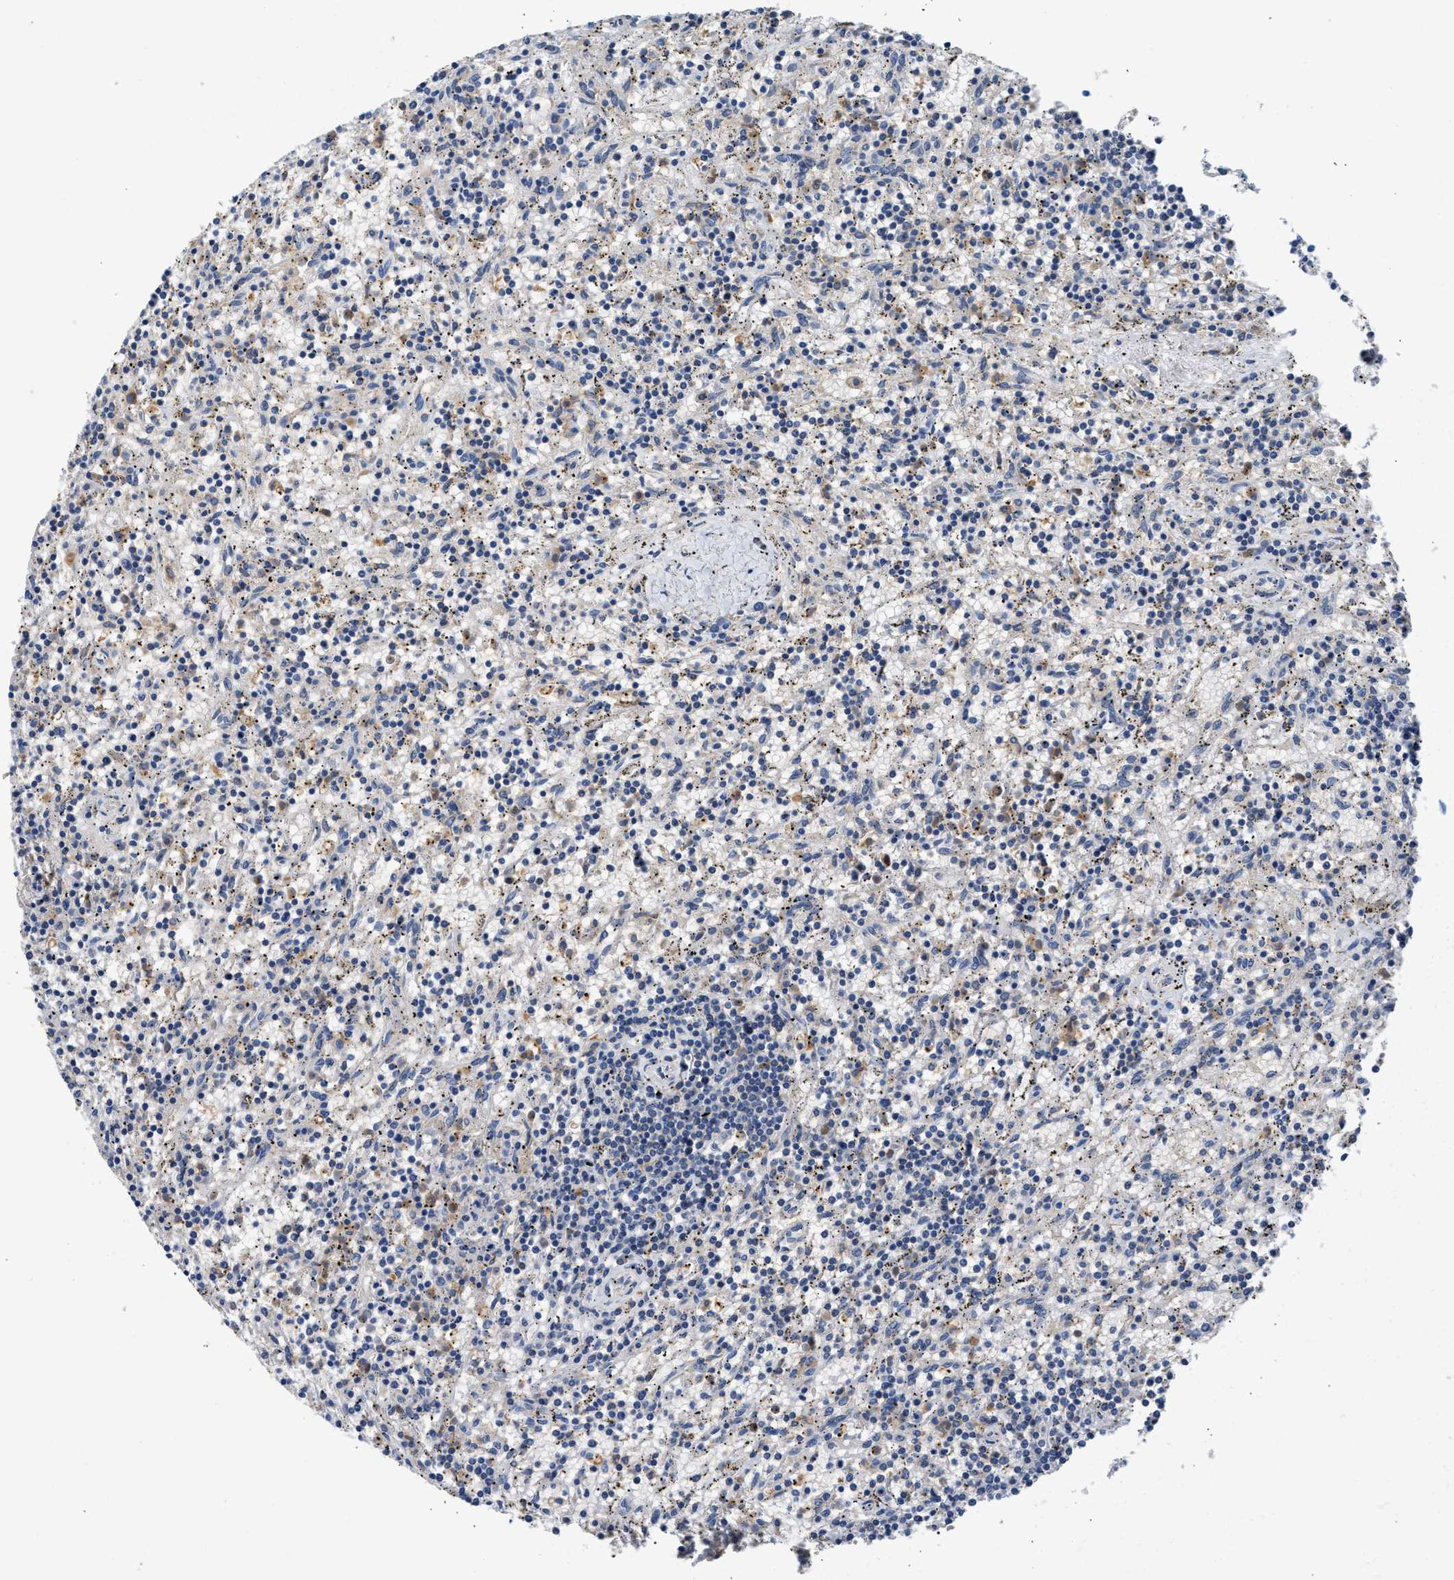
{"staining": {"intensity": "negative", "quantity": "none", "location": "none"}, "tissue": "lymphoma", "cell_type": "Tumor cells", "image_type": "cancer", "snomed": [{"axis": "morphology", "description": "Malignant lymphoma, non-Hodgkin's type, Low grade"}, {"axis": "topography", "description": "Spleen"}], "caption": "Tumor cells show no significant protein staining in lymphoma.", "gene": "RAB31", "patient": {"sex": "male", "age": 76}}